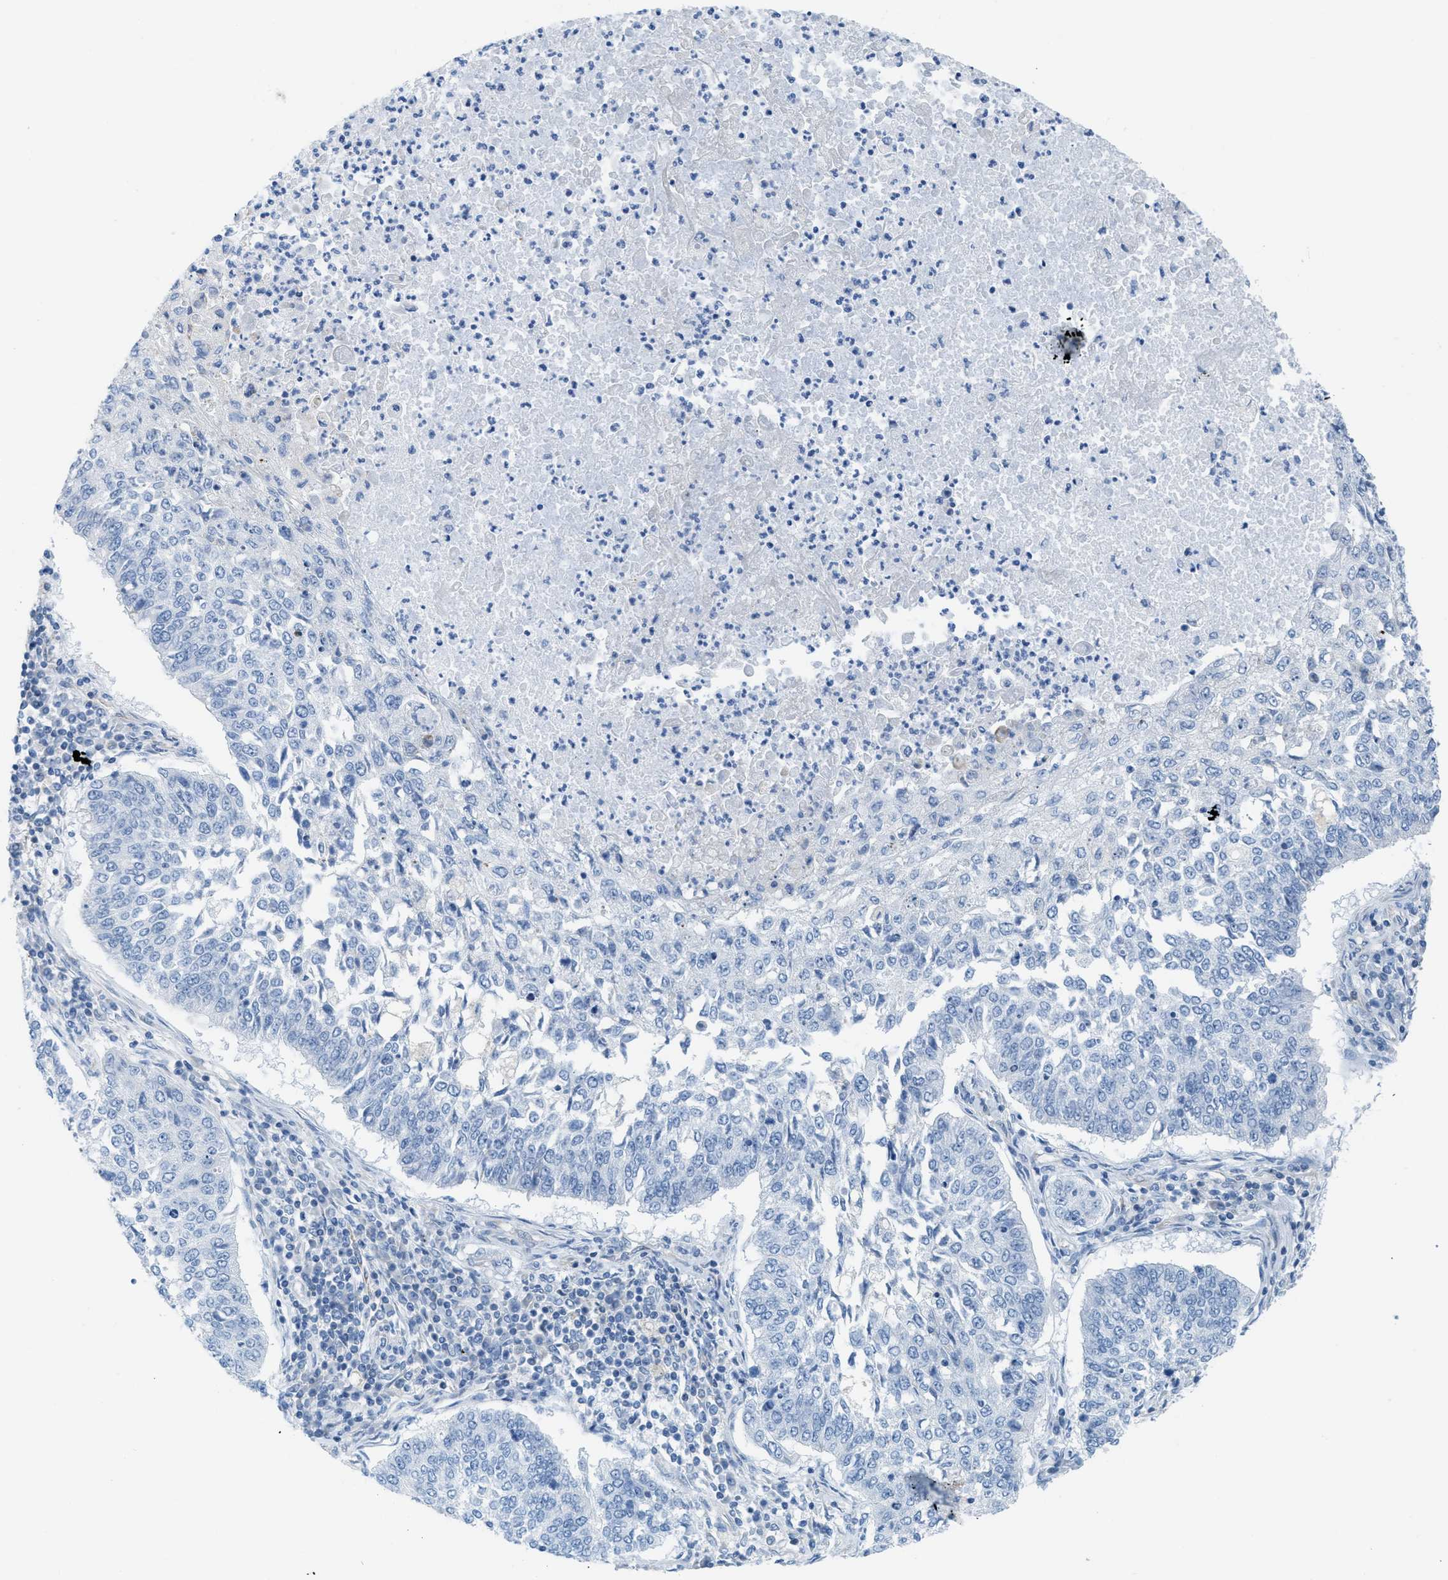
{"staining": {"intensity": "negative", "quantity": "none", "location": "none"}, "tissue": "lung cancer", "cell_type": "Tumor cells", "image_type": "cancer", "snomed": [{"axis": "morphology", "description": "Normal tissue, NOS"}, {"axis": "morphology", "description": "Squamous cell carcinoma, NOS"}, {"axis": "topography", "description": "Cartilage tissue"}, {"axis": "topography", "description": "Bronchus"}, {"axis": "topography", "description": "Lung"}], "caption": "Immunohistochemical staining of human lung cancer shows no significant expression in tumor cells. (Immunohistochemistry (ihc), brightfield microscopy, high magnification).", "gene": "ASGR1", "patient": {"sex": "female", "age": 49}}